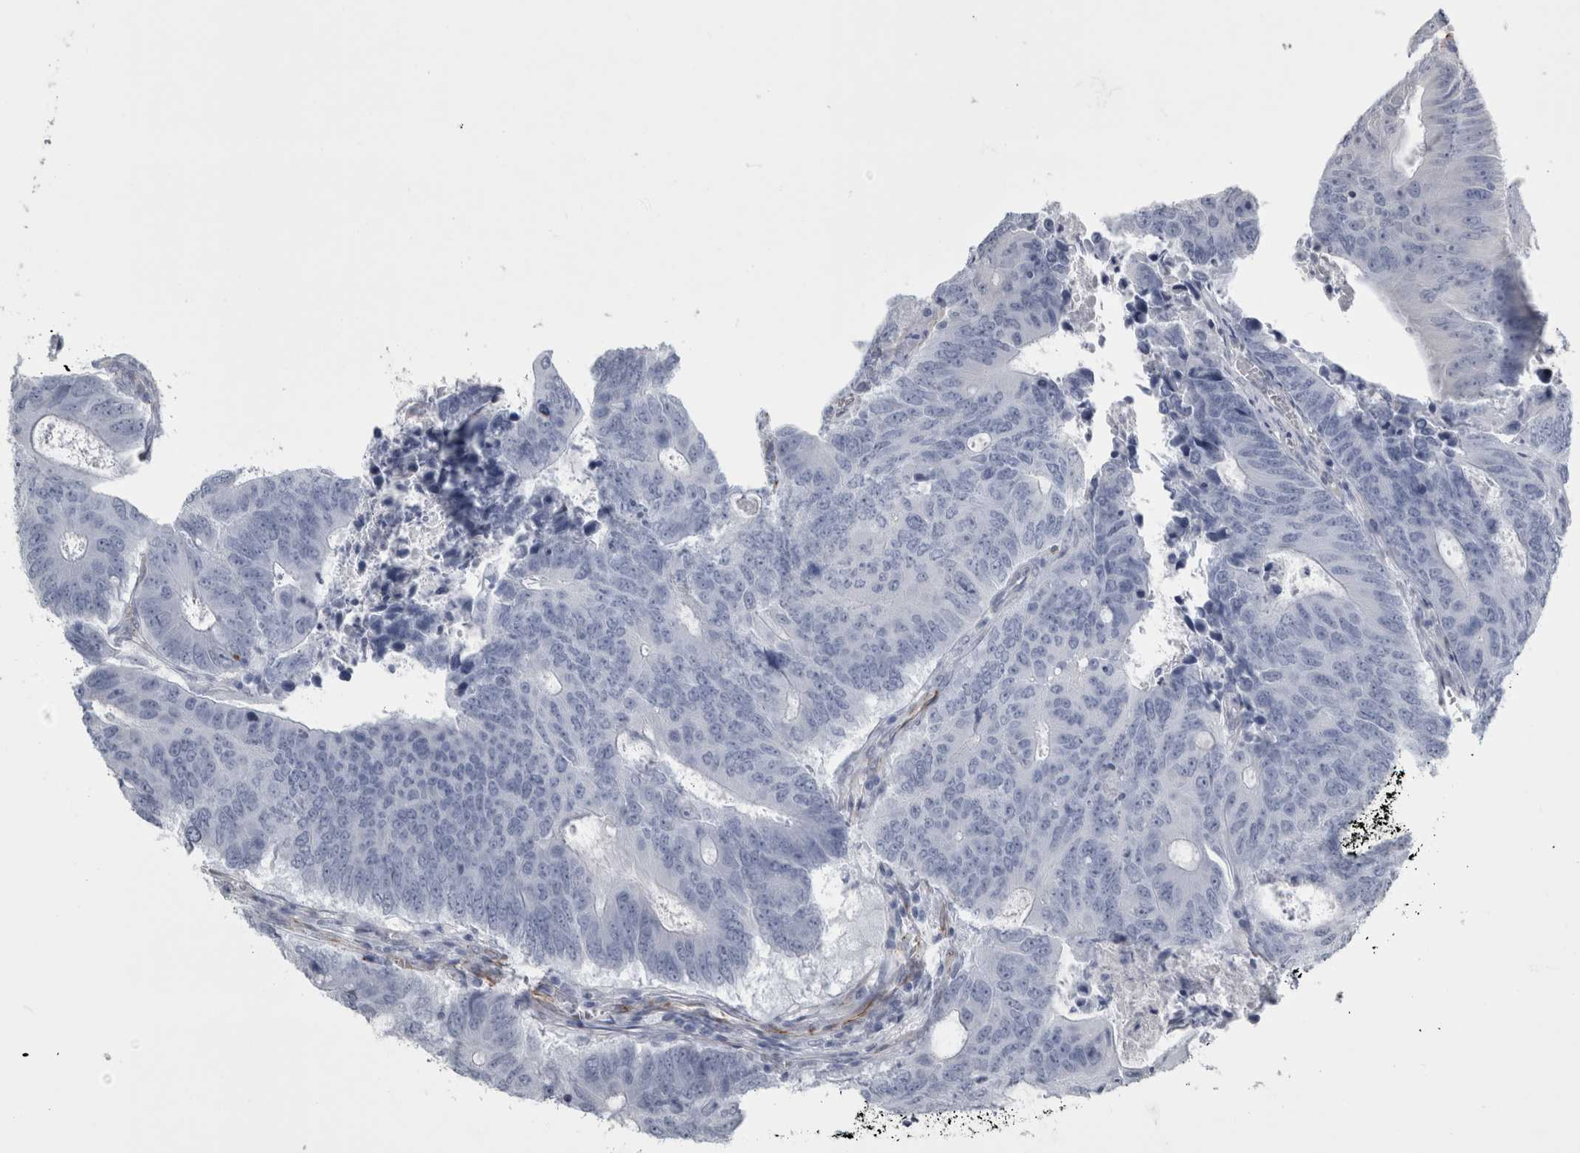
{"staining": {"intensity": "negative", "quantity": "none", "location": "none"}, "tissue": "colorectal cancer", "cell_type": "Tumor cells", "image_type": "cancer", "snomed": [{"axis": "morphology", "description": "Adenocarcinoma, NOS"}, {"axis": "topography", "description": "Colon"}], "caption": "Immunohistochemistry photomicrograph of neoplastic tissue: human colorectal cancer (adenocarcinoma) stained with DAB exhibits no significant protein expression in tumor cells.", "gene": "VWDE", "patient": {"sex": "male", "age": 87}}